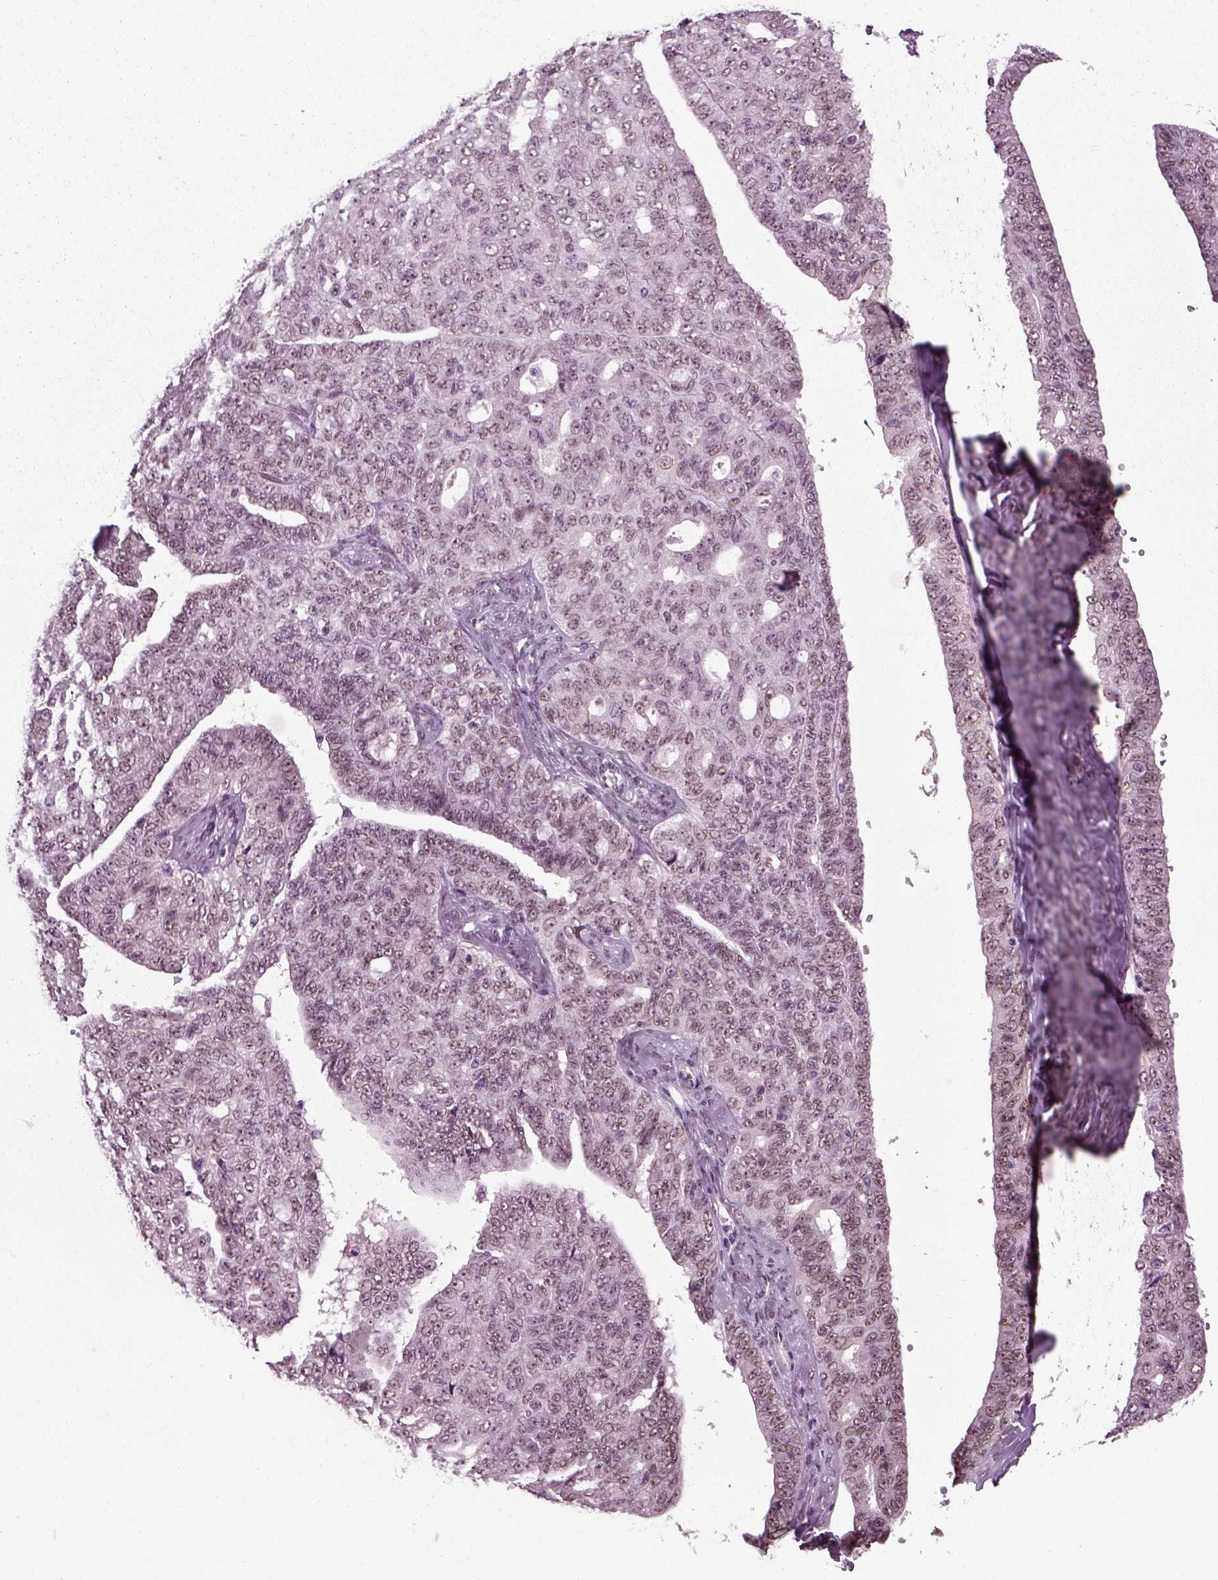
{"staining": {"intensity": "negative", "quantity": "none", "location": "none"}, "tissue": "ovarian cancer", "cell_type": "Tumor cells", "image_type": "cancer", "snomed": [{"axis": "morphology", "description": "Cystadenocarcinoma, serous, NOS"}, {"axis": "topography", "description": "Ovary"}], "caption": "Immunohistochemical staining of human ovarian cancer reveals no significant expression in tumor cells.", "gene": "RCOR3", "patient": {"sex": "female", "age": 71}}